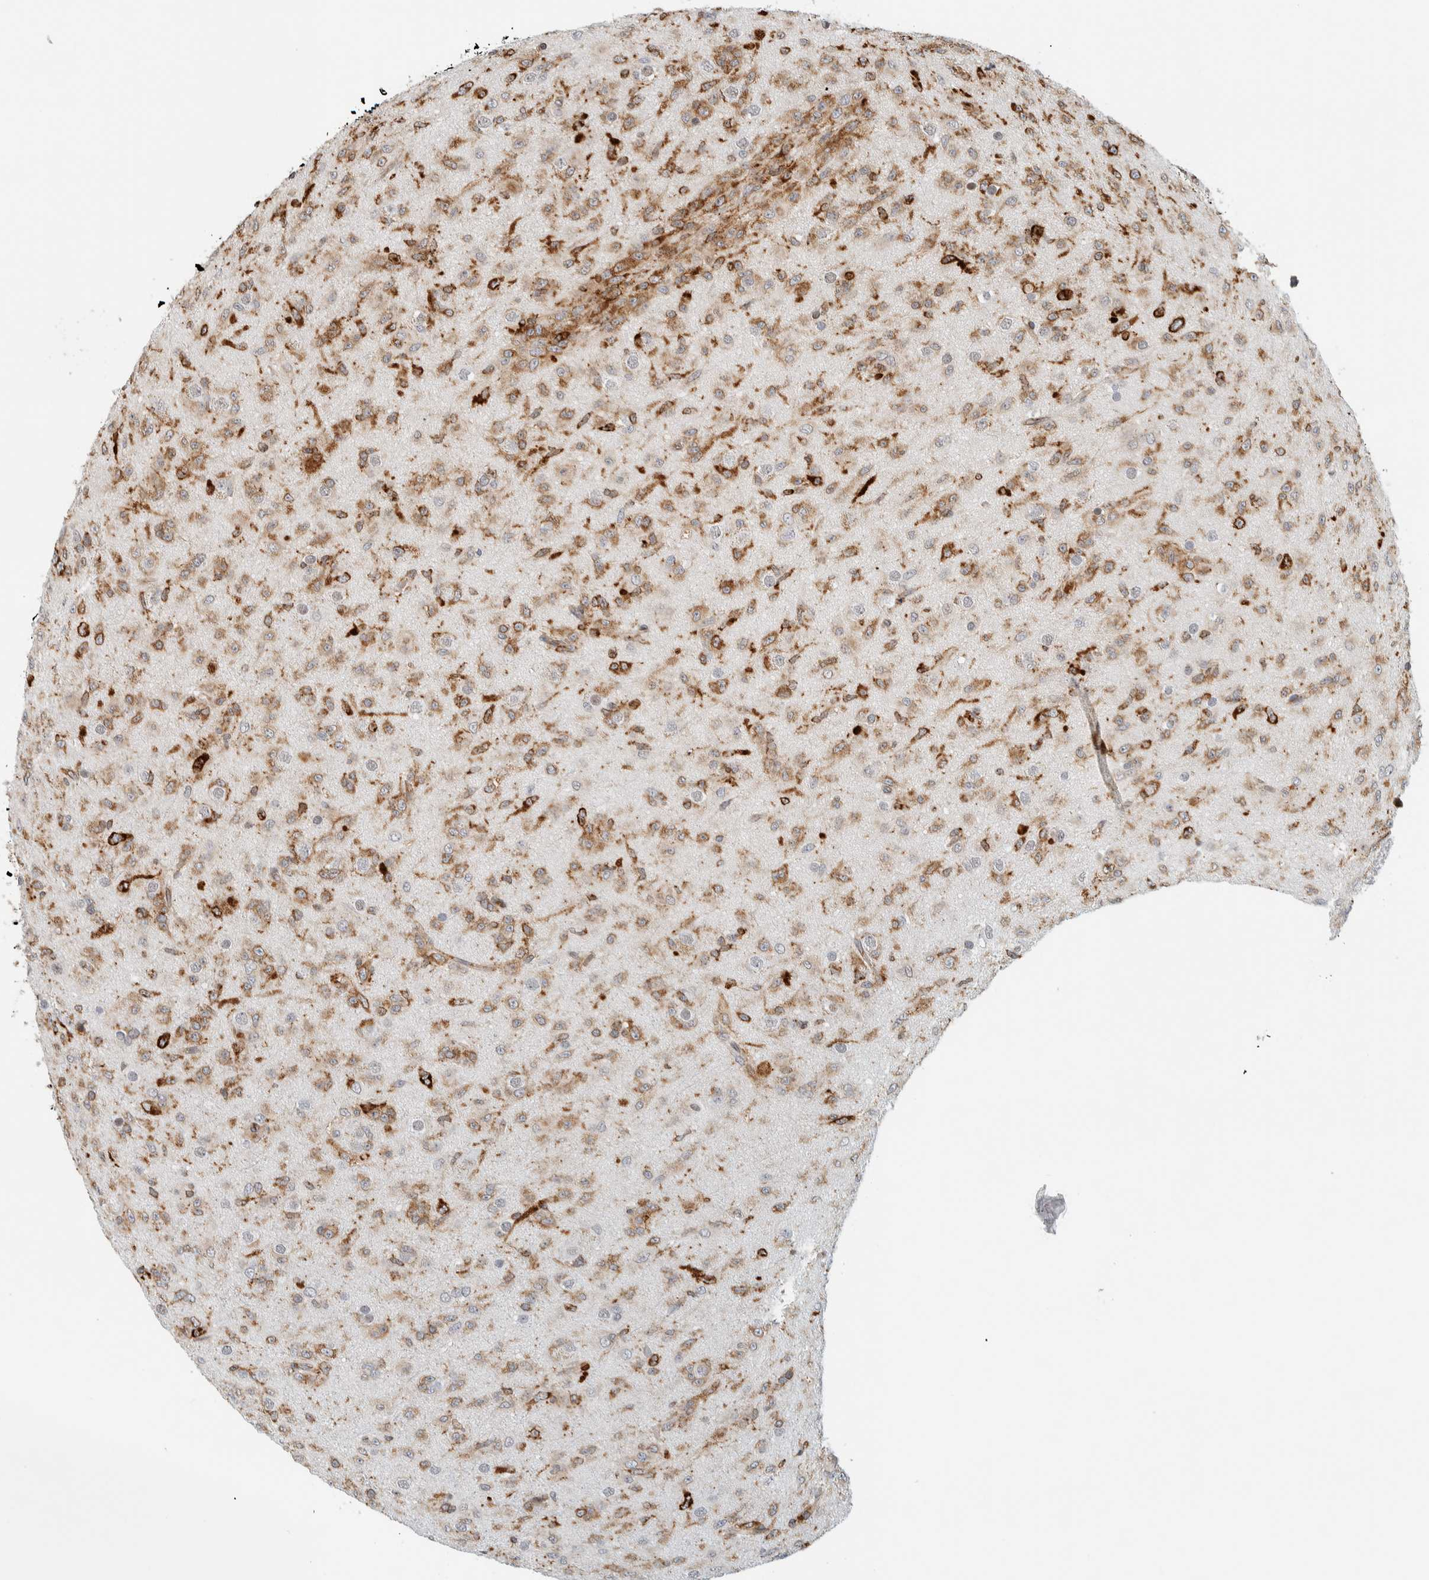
{"staining": {"intensity": "moderate", "quantity": ">75%", "location": "cytoplasmic/membranous"}, "tissue": "glioma", "cell_type": "Tumor cells", "image_type": "cancer", "snomed": [{"axis": "morphology", "description": "Glioma, malignant, Low grade"}, {"axis": "topography", "description": "Brain"}], "caption": "Immunohistochemistry (IHC) (DAB) staining of malignant glioma (low-grade) exhibits moderate cytoplasmic/membranous protein positivity in approximately >75% of tumor cells. The staining was performed using DAB (3,3'-diaminobenzidine), with brown indicating positive protein expression. Nuclei are stained blue with hematoxylin.", "gene": "LLGL2", "patient": {"sex": "male", "age": 65}}